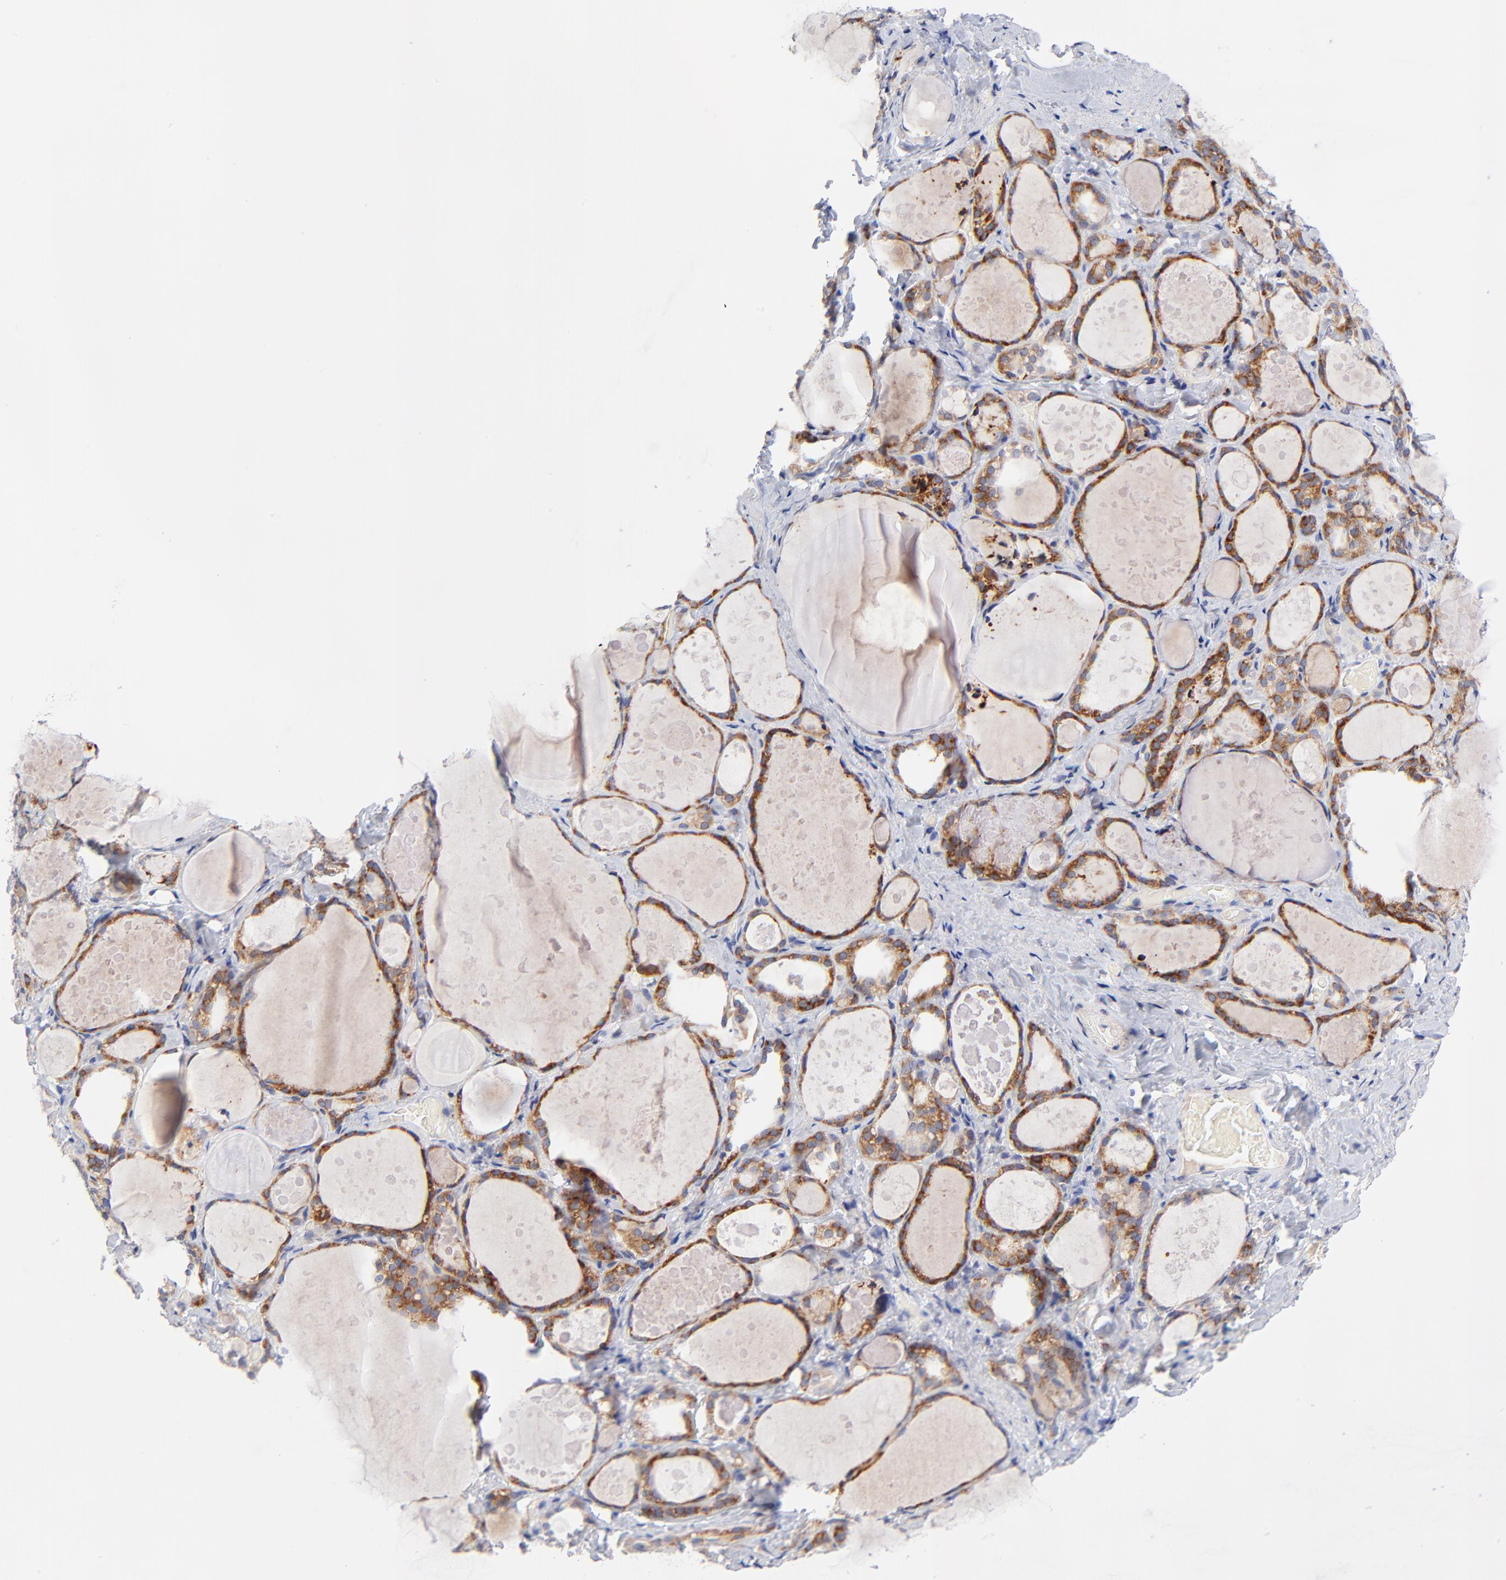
{"staining": {"intensity": "strong", "quantity": ">75%", "location": "cytoplasmic/membranous"}, "tissue": "thyroid gland", "cell_type": "Glandular cells", "image_type": "normal", "snomed": [{"axis": "morphology", "description": "Normal tissue, NOS"}, {"axis": "topography", "description": "Thyroid gland"}], "caption": "Immunohistochemistry of normal thyroid gland demonstrates high levels of strong cytoplasmic/membranous positivity in approximately >75% of glandular cells. The staining was performed using DAB, with brown indicating positive protein expression. Nuclei are stained blue with hematoxylin.", "gene": "AFF2", "patient": {"sex": "female", "age": 75}}